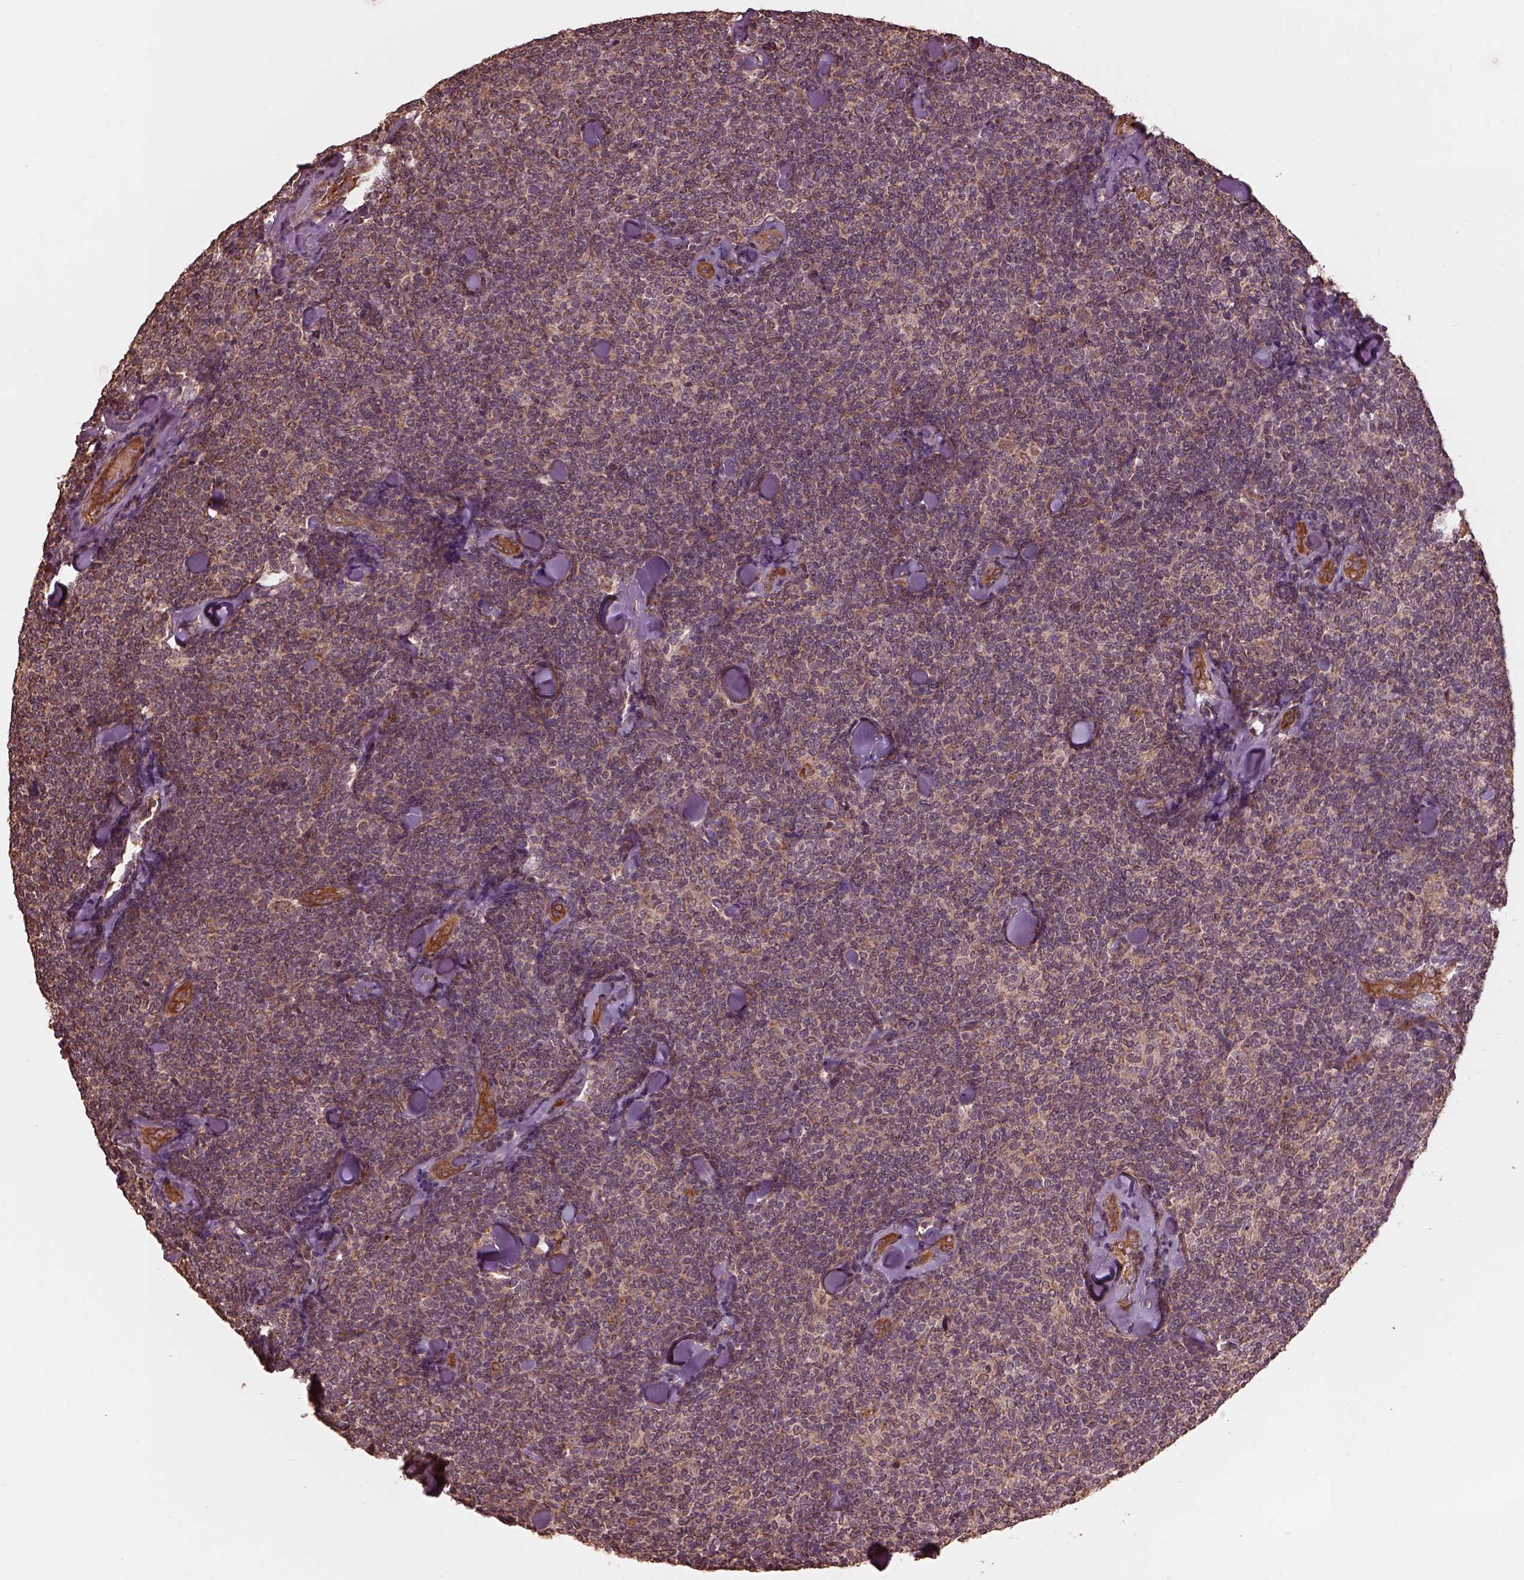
{"staining": {"intensity": "negative", "quantity": "none", "location": "none"}, "tissue": "lymphoma", "cell_type": "Tumor cells", "image_type": "cancer", "snomed": [{"axis": "morphology", "description": "Malignant lymphoma, non-Hodgkin's type, Low grade"}, {"axis": "topography", "description": "Lymph node"}], "caption": "Immunohistochemical staining of human lymphoma shows no significant staining in tumor cells. (Stains: DAB (3,3'-diaminobenzidine) immunohistochemistry with hematoxylin counter stain, Microscopy: brightfield microscopy at high magnification).", "gene": "METTL4", "patient": {"sex": "female", "age": 56}}